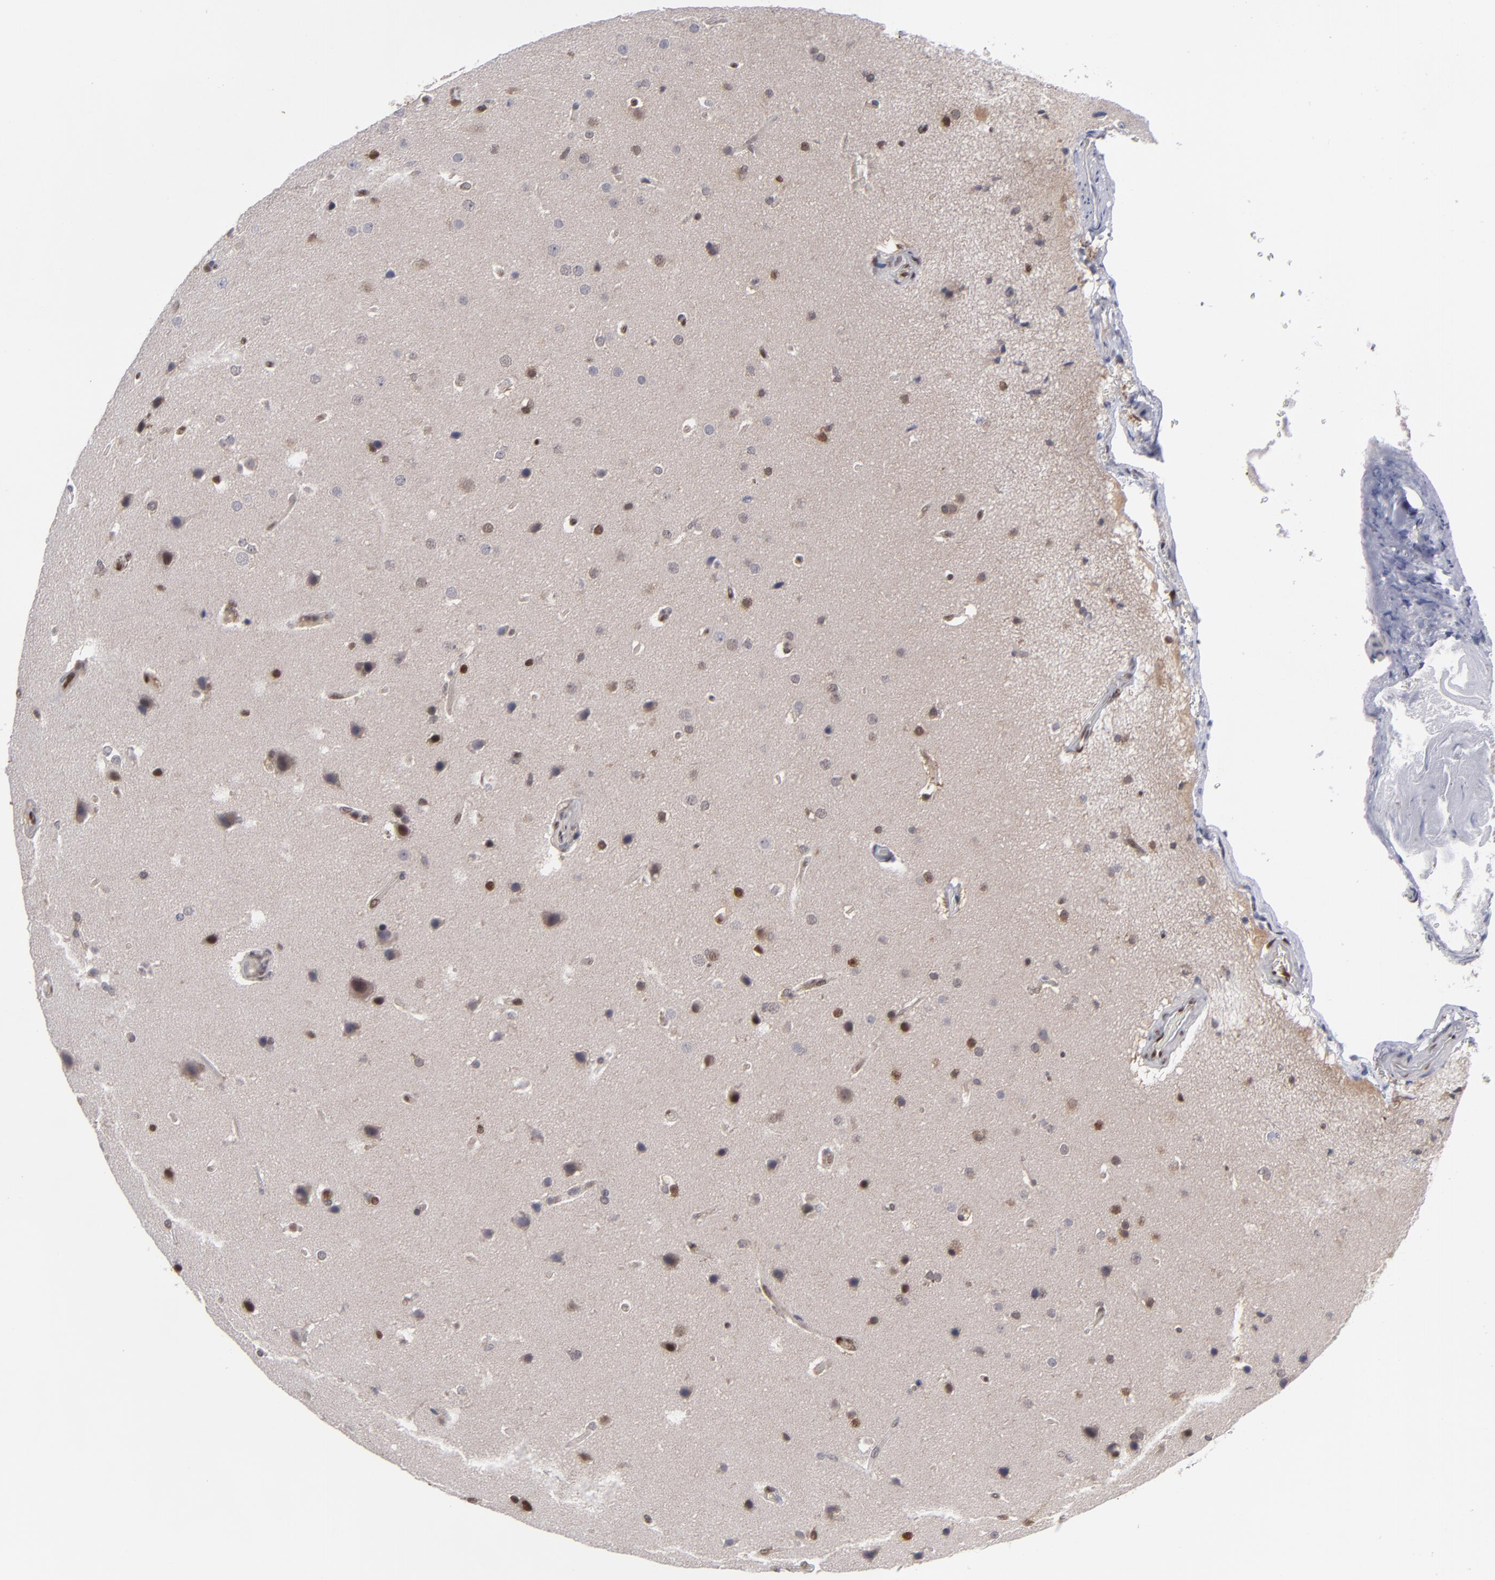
{"staining": {"intensity": "moderate", "quantity": "<25%", "location": "cytoplasmic/membranous,nuclear"}, "tissue": "glioma", "cell_type": "Tumor cells", "image_type": "cancer", "snomed": [{"axis": "morphology", "description": "Glioma, malignant, Low grade"}, {"axis": "topography", "description": "Cerebral cortex"}], "caption": "Glioma stained with a brown dye shows moderate cytoplasmic/membranous and nuclear positive positivity in about <25% of tumor cells.", "gene": "GSR", "patient": {"sex": "female", "age": 47}}